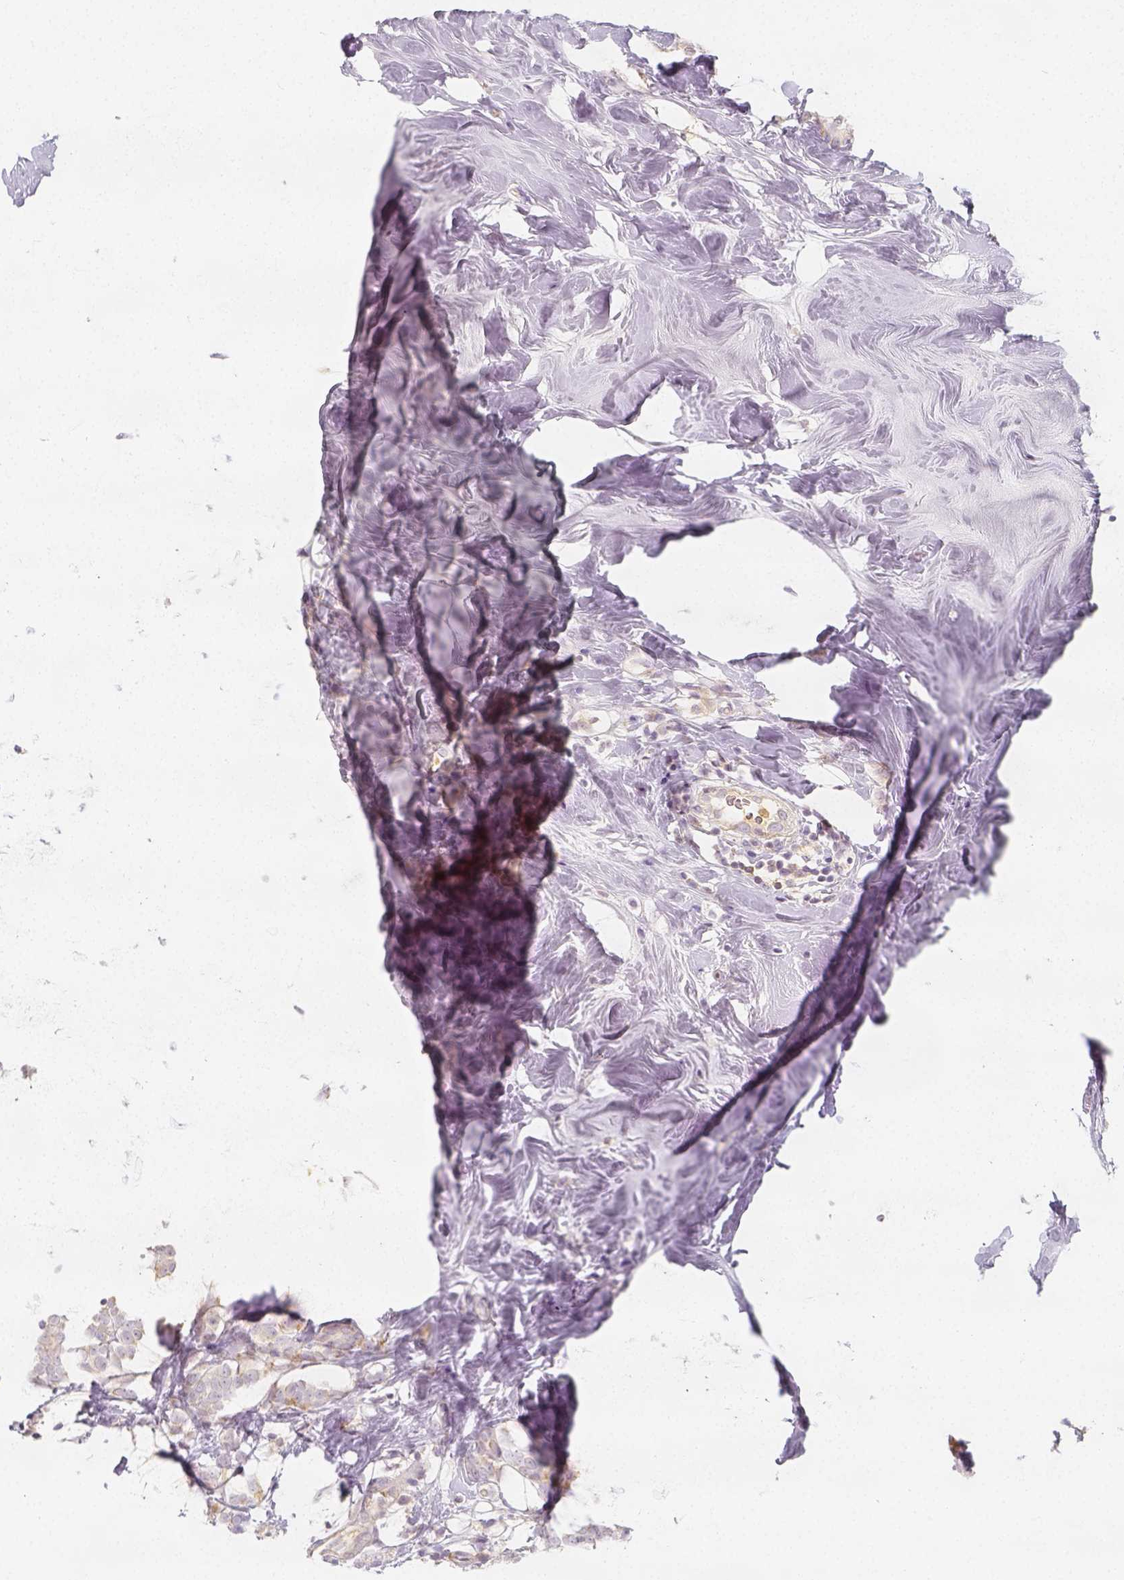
{"staining": {"intensity": "moderate", "quantity": ">75%", "location": "cytoplasmic/membranous"}, "tissue": "breast cancer", "cell_type": "Tumor cells", "image_type": "cancer", "snomed": [{"axis": "morphology", "description": "Lobular carcinoma"}, {"axis": "topography", "description": "Breast"}], "caption": "The image demonstrates staining of breast cancer, revealing moderate cytoplasmic/membranous protein positivity (brown color) within tumor cells.", "gene": "PTPRJ", "patient": {"sex": "female", "age": 49}}